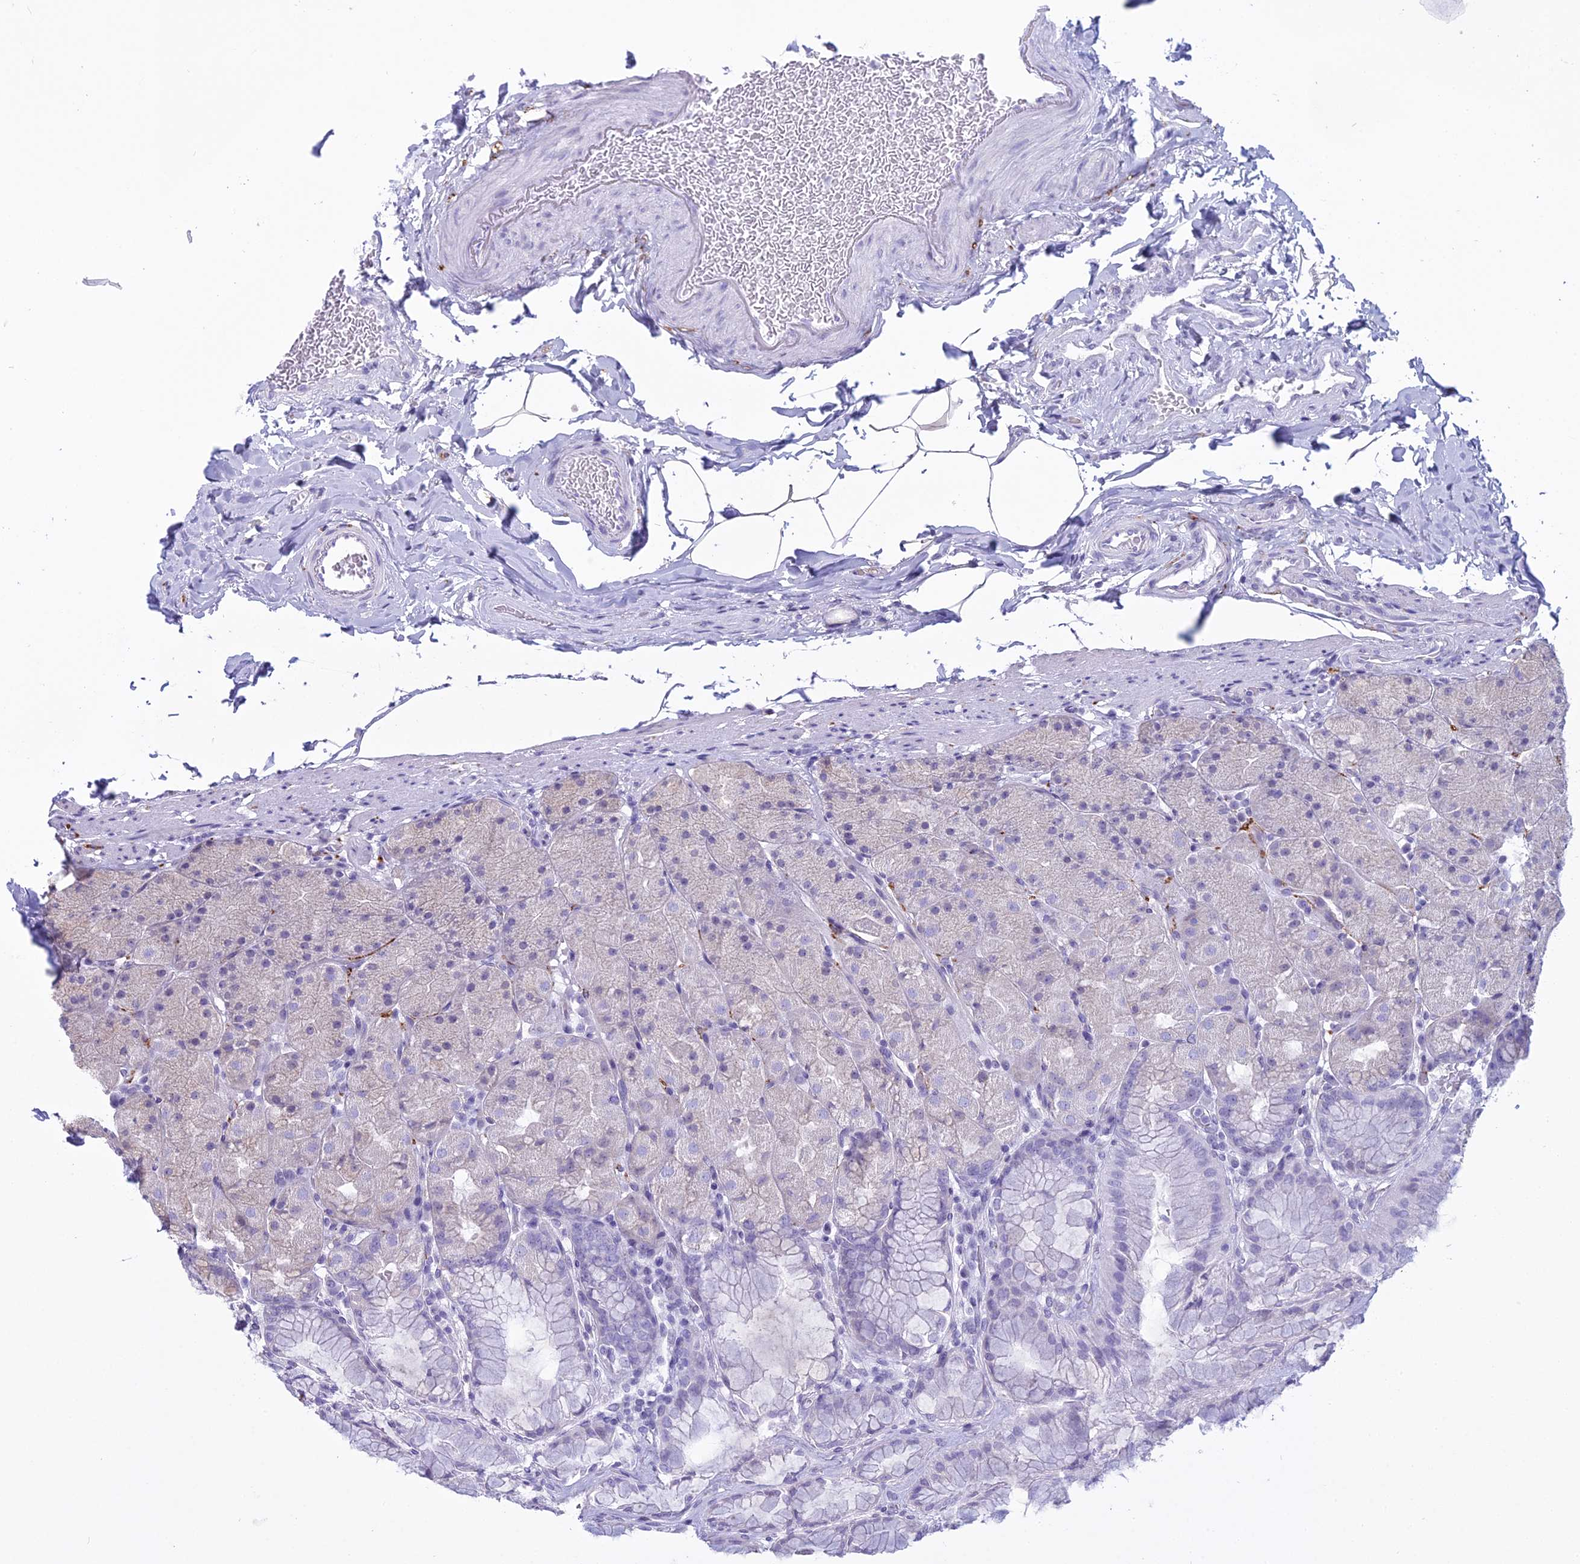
{"staining": {"intensity": "negative", "quantity": "none", "location": "none"}, "tissue": "stomach", "cell_type": "Glandular cells", "image_type": "normal", "snomed": [{"axis": "morphology", "description": "Normal tissue, NOS"}, {"axis": "topography", "description": "Stomach, upper"}, {"axis": "topography", "description": "Stomach, lower"}], "caption": "Micrograph shows no significant protein expression in glandular cells of unremarkable stomach.", "gene": "MAP6", "patient": {"sex": "male", "age": 67}}